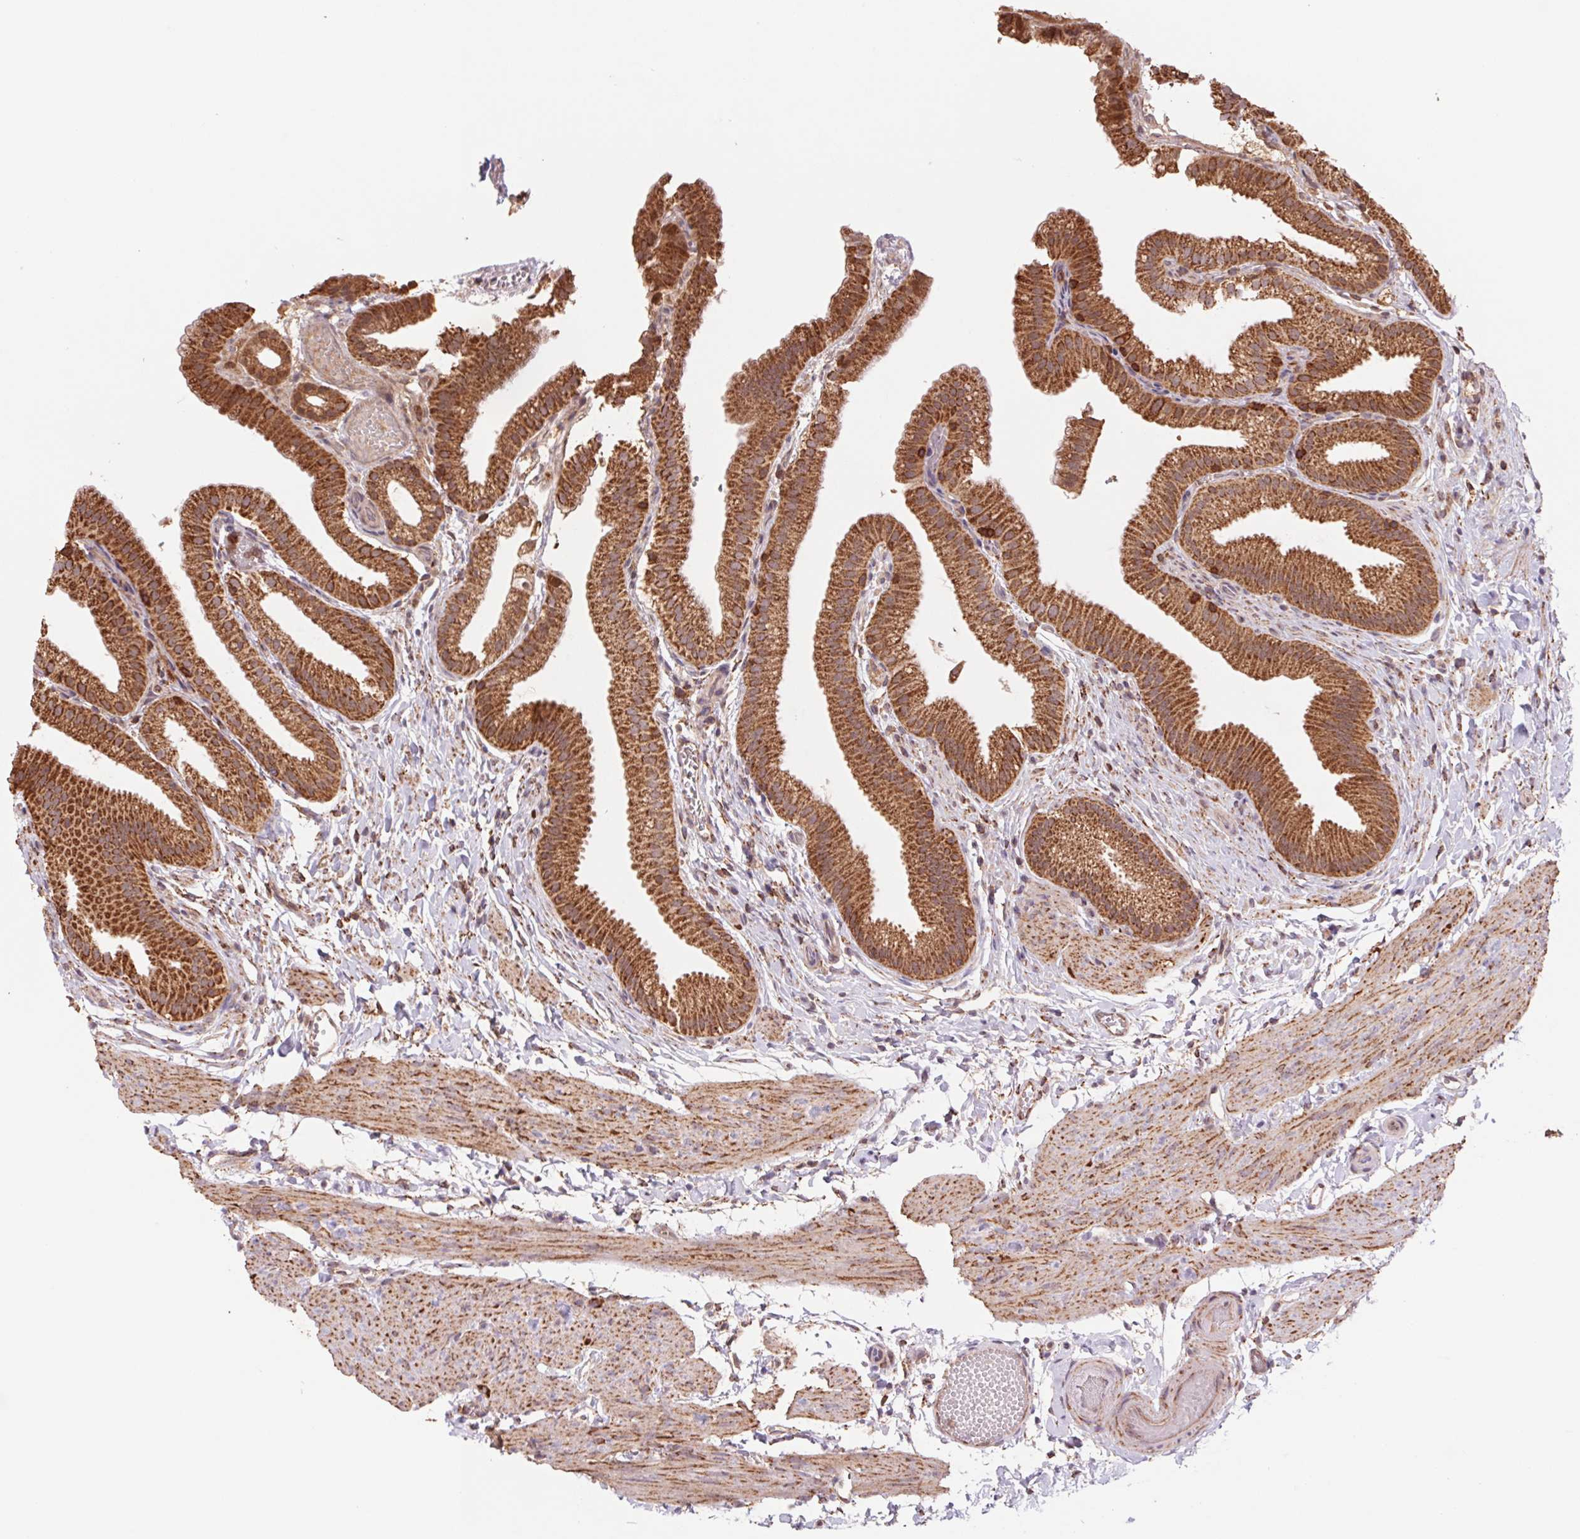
{"staining": {"intensity": "strong", "quantity": ">75%", "location": "cytoplasmic/membranous"}, "tissue": "gallbladder", "cell_type": "Glandular cells", "image_type": "normal", "snomed": [{"axis": "morphology", "description": "Normal tissue, NOS"}, {"axis": "topography", "description": "Gallbladder"}], "caption": "An image of human gallbladder stained for a protein reveals strong cytoplasmic/membranous brown staining in glandular cells.", "gene": "URM1", "patient": {"sex": "female", "age": 63}}